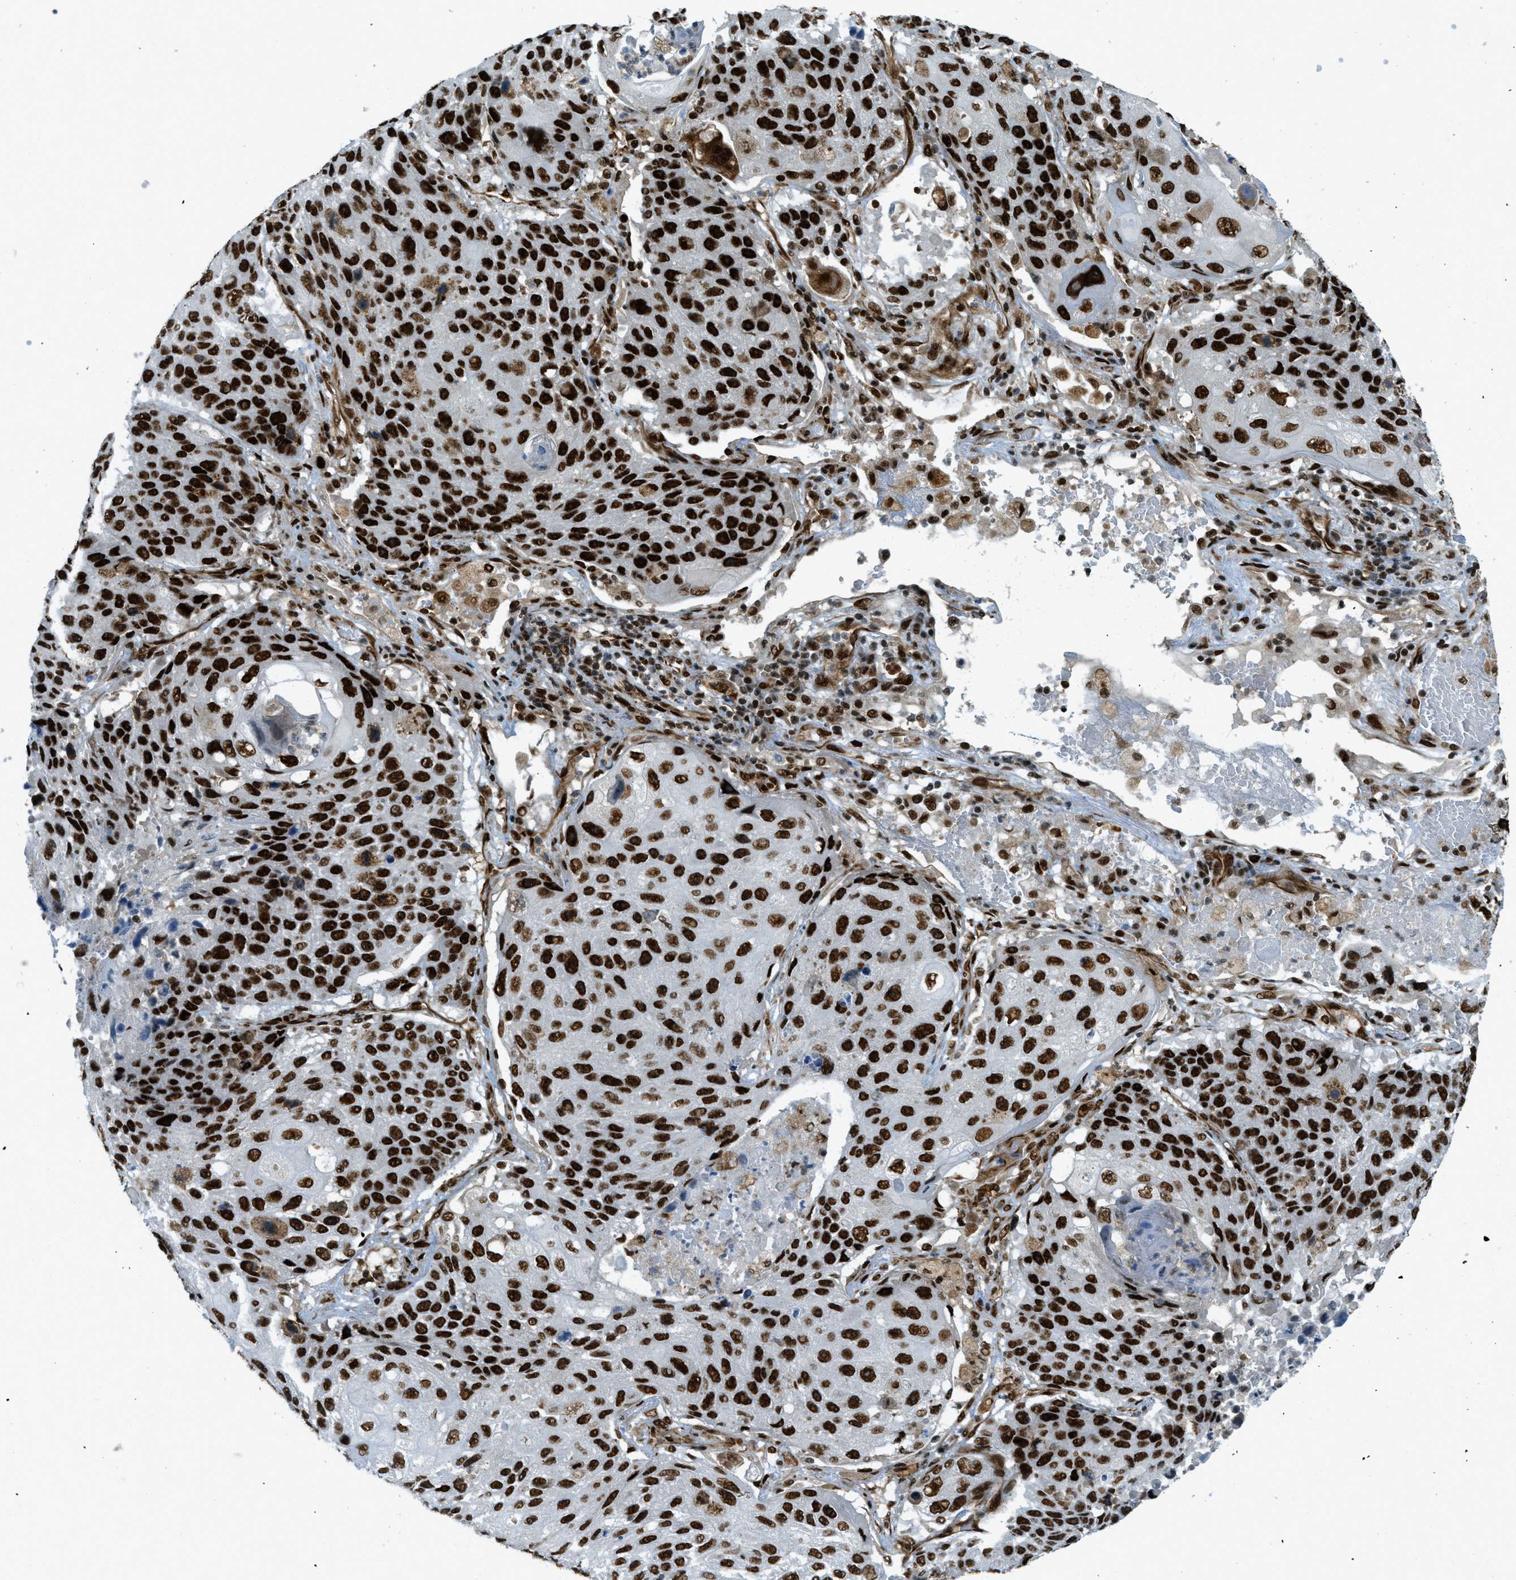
{"staining": {"intensity": "strong", "quantity": ">75%", "location": "nuclear"}, "tissue": "lung cancer", "cell_type": "Tumor cells", "image_type": "cancer", "snomed": [{"axis": "morphology", "description": "Squamous cell carcinoma, NOS"}, {"axis": "topography", "description": "Lung"}], "caption": "Immunohistochemical staining of lung cancer (squamous cell carcinoma) shows strong nuclear protein positivity in approximately >75% of tumor cells.", "gene": "ZFR", "patient": {"sex": "male", "age": 61}}